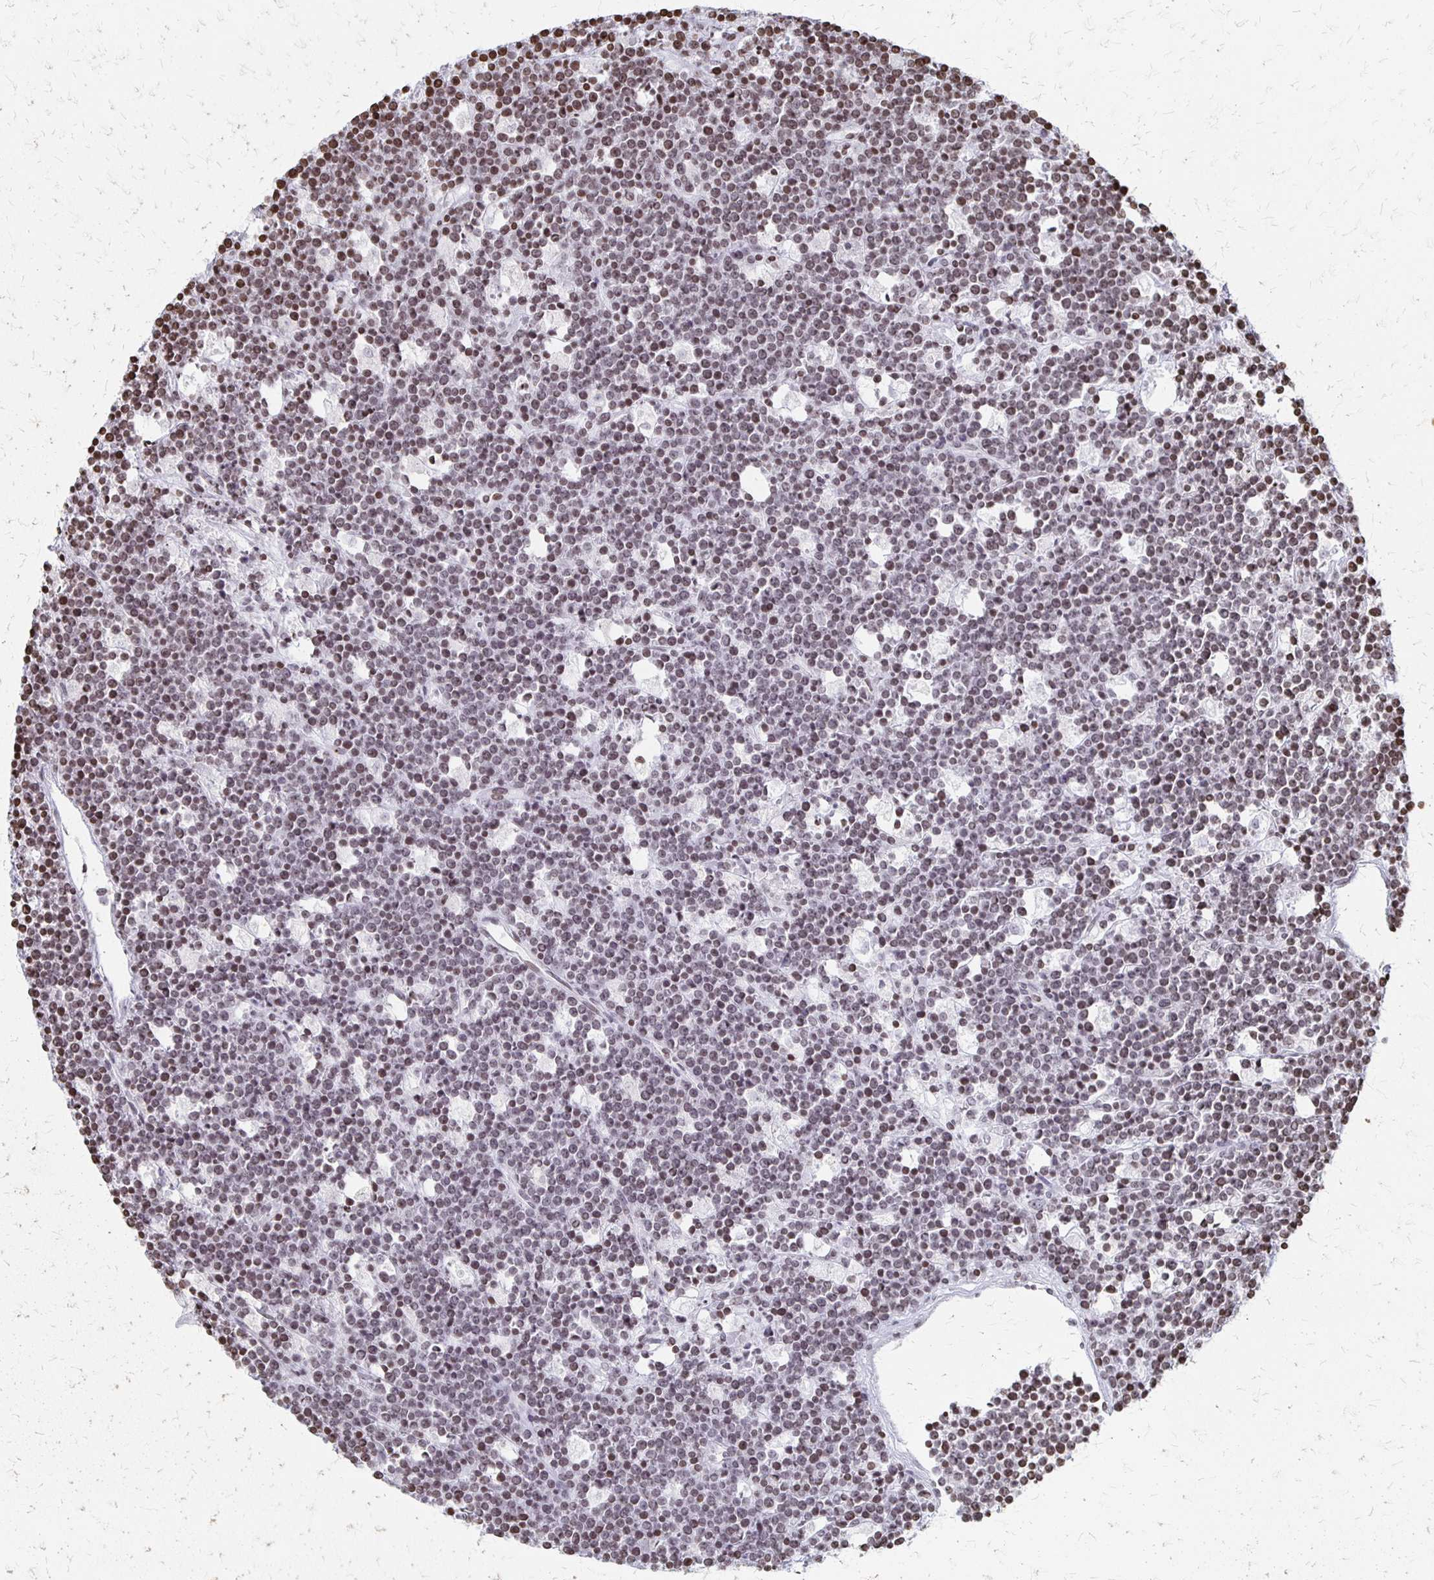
{"staining": {"intensity": "weak", "quantity": "25%-75%", "location": "nuclear"}, "tissue": "lymphoma", "cell_type": "Tumor cells", "image_type": "cancer", "snomed": [{"axis": "morphology", "description": "Malignant lymphoma, non-Hodgkin's type, High grade"}, {"axis": "topography", "description": "Ovary"}], "caption": "Protein staining of lymphoma tissue exhibits weak nuclear expression in about 25%-75% of tumor cells. The staining was performed using DAB (3,3'-diaminobenzidine) to visualize the protein expression in brown, while the nuclei were stained in blue with hematoxylin (Magnification: 20x).", "gene": "ZNF280C", "patient": {"sex": "female", "age": 56}}